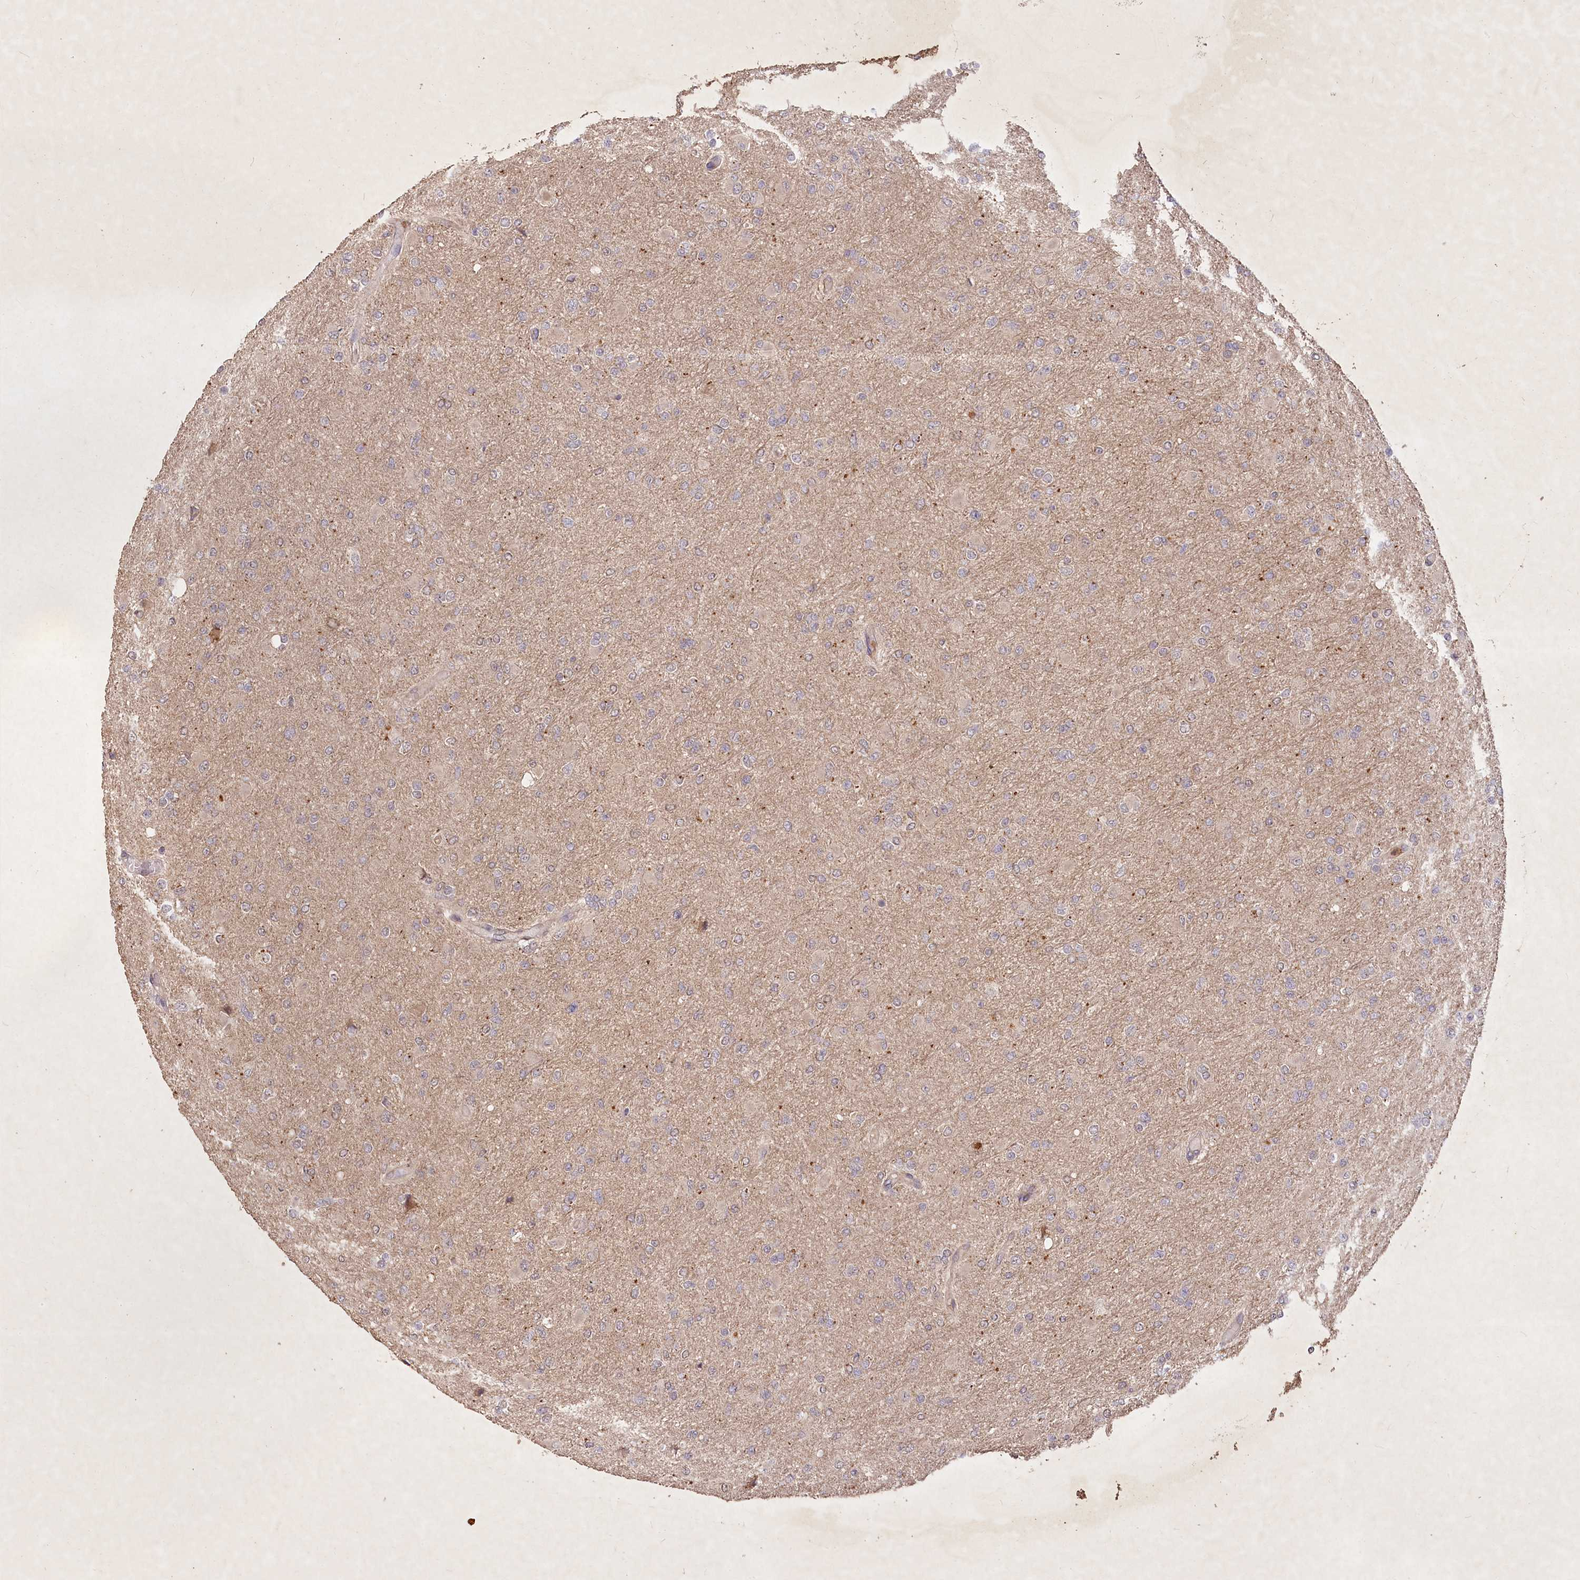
{"staining": {"intensity": "weak", "quantity": "<25%", "location": "cytoplasmic/membranous"}, "tissue": "glioma", "cell_type": "Tumor cells", "image_type": "cancer", "snomed": [{"axis": "morphology", "description": "Glioma, malignant, High grade"}, {"axis": "topography", "description": "Cerebral cortex"}], "caption": "High power microscopy image of an IHC photomicrograph of glioma, revealing no significant positivity in tumor cells.", "gene": "IRAK1BP1", "patient": {"sex": "female", "age": 36}}